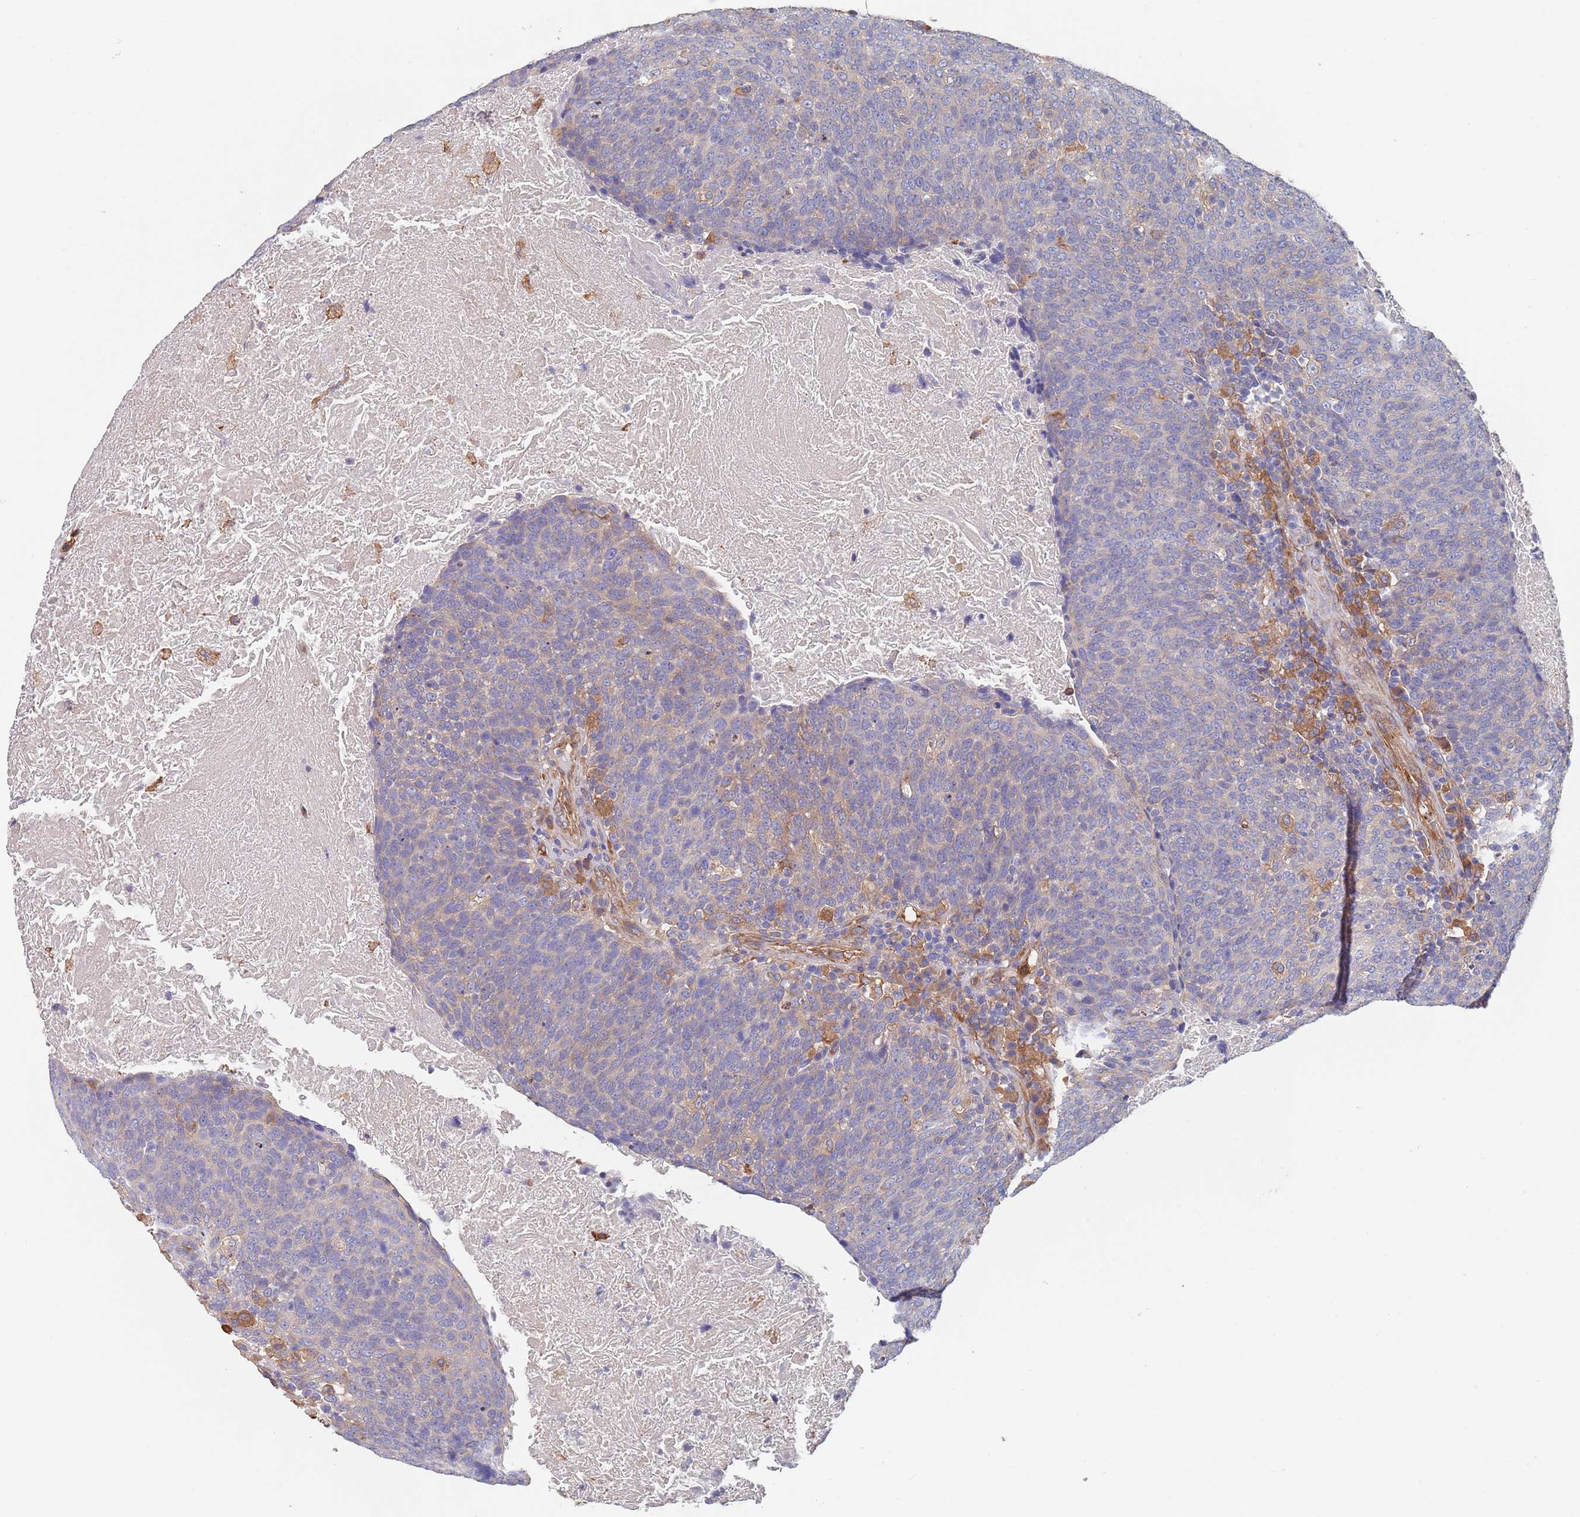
{"staining": {"intensity": "weak", "quantity": "<25%", "location": "cytoplasmic/membranous"}, "tissue": "head and neck cancer", "cell_type": "Tumor cells", "image_type": "cancer", "snomed": [{"axis": "morphology", "description": "Squamous cell carcinoma, NOS"}, {"axis": "morphology", "description": "Squamous cell carcinoma, metastatic, NOS"}, {"axis": "topography", "description": "Lymph node"}, {"axis": "topography", "description": "Head-Neck"}], "caption": "IHC photomicrograph of neoplastic tissue: human head and neck squamous cell carcinoma stained with DAB (3,3'-diaminobenzidine) shows no significant protein staining in tumor cells.", "gene": "DCUN1D3", "patient": {"sex": "male", "age": 62}}